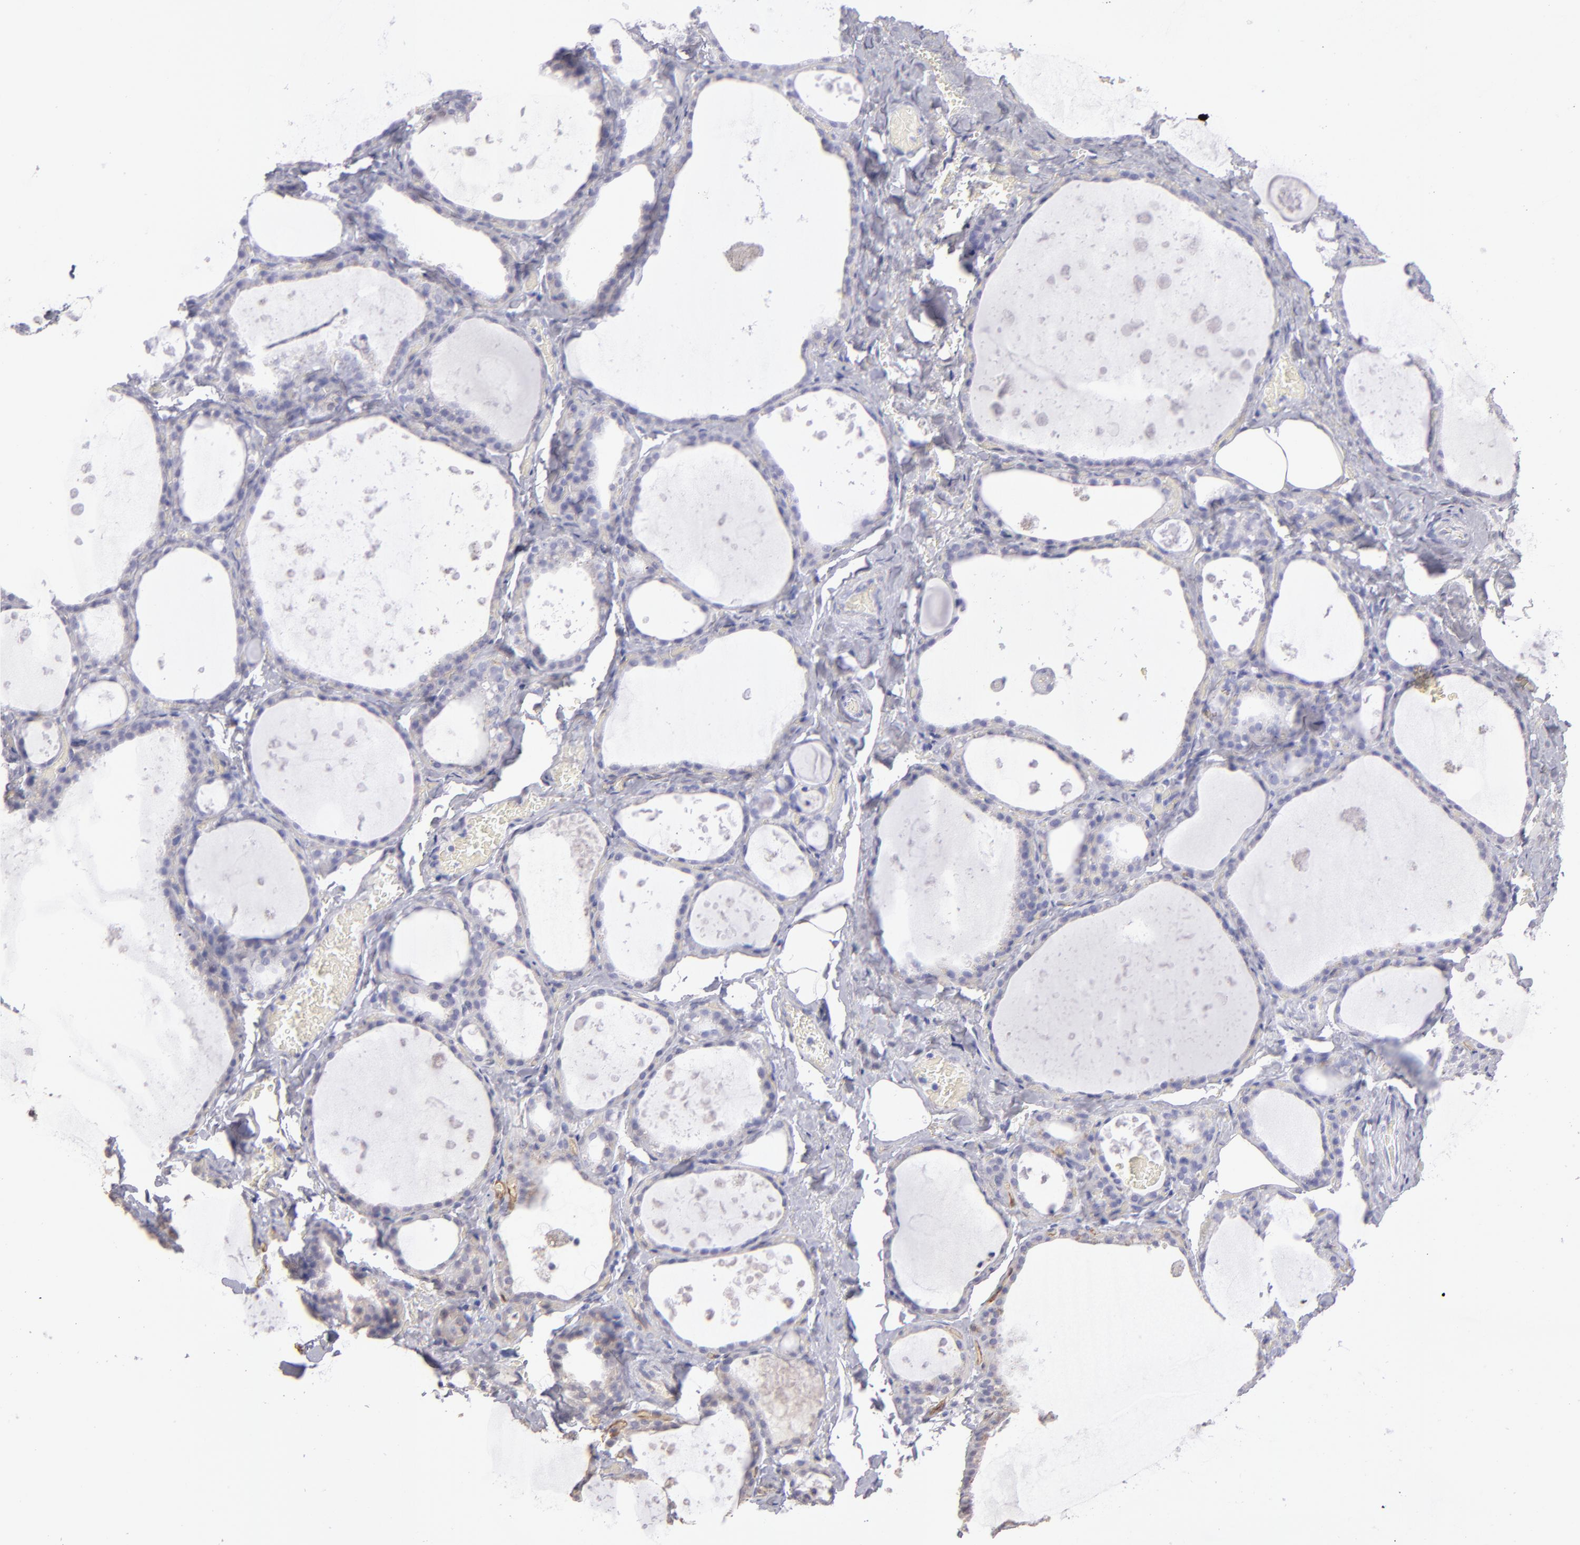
{"staining": {"intensity": "weak", "quantity": "<25%", "location": "cytoplasmic/membranous"}, "tissue": "thyroid gland", "cell_type": "Glandular cells", "image_type": "normal", "snomed": [{"axis": "morphology", "description": "Normal tissue, NOS"}, {"axis": "topography", "description": "Thyroid gland"}], "caption": "IHC micrograph of benign thyroid gland: thyroid gland stained with DAB (3,3'-diaminobenzidine) displays no significant protein staining in glandular cells.", "gene": "THBD", "patient": {"sex": "male", "age": 61}}